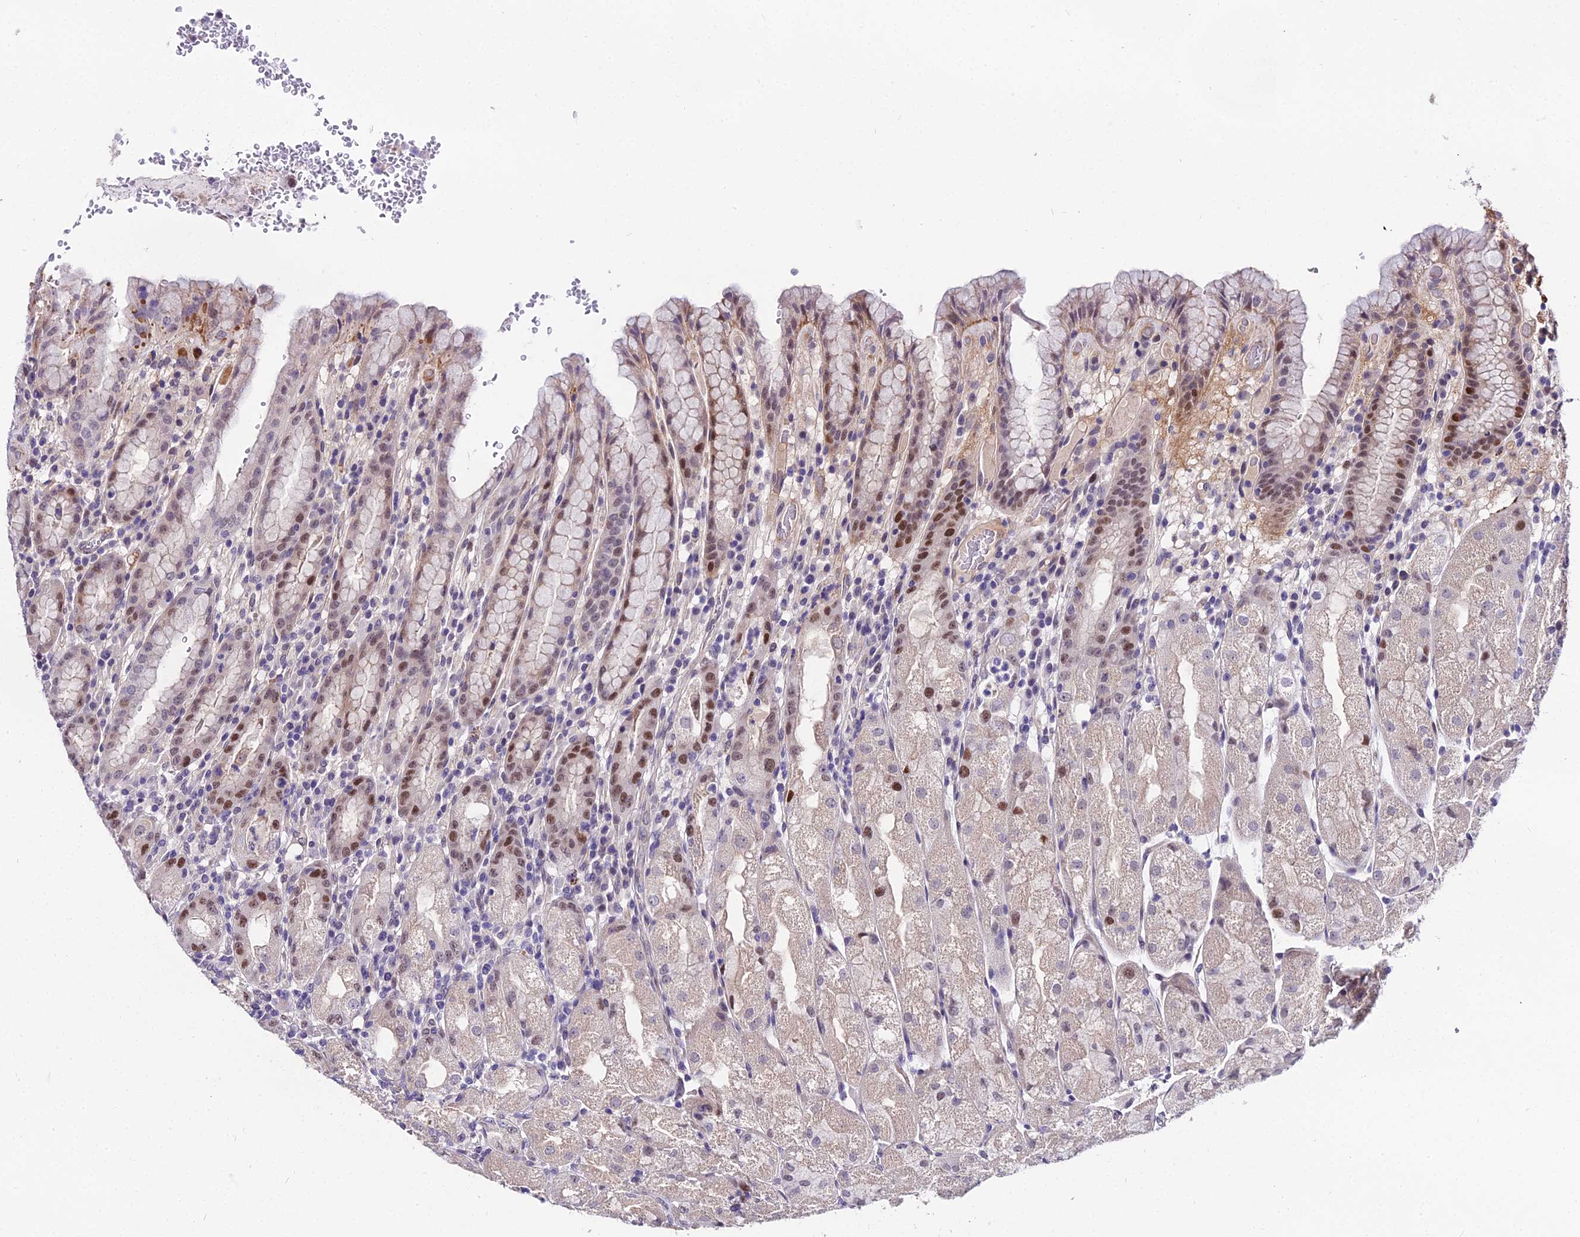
{"staining": {"intensity": "moderate", "quantity": "25%-75%", "location": "cytoplasmic/membranous,nuclear"}, "tissue": "stomach", "cell_type": "Glandular cells", "image_type": "normal", "snomed": [{"axis": "morphology", "description": "Normal tissue, NOS"}, {"axis": "topography", "description": "Stomach, upper"}], "caption": "Protein staining demonstrates moderate cytoplasmic/membranous,nuclear expression in about 25%-75% of glandular cells in normal stomach. (Brightfield microscopy of DAB IHC at high magnification).", "gene": "TRIML2", "patient": {"sex": "male", "age": 52}}